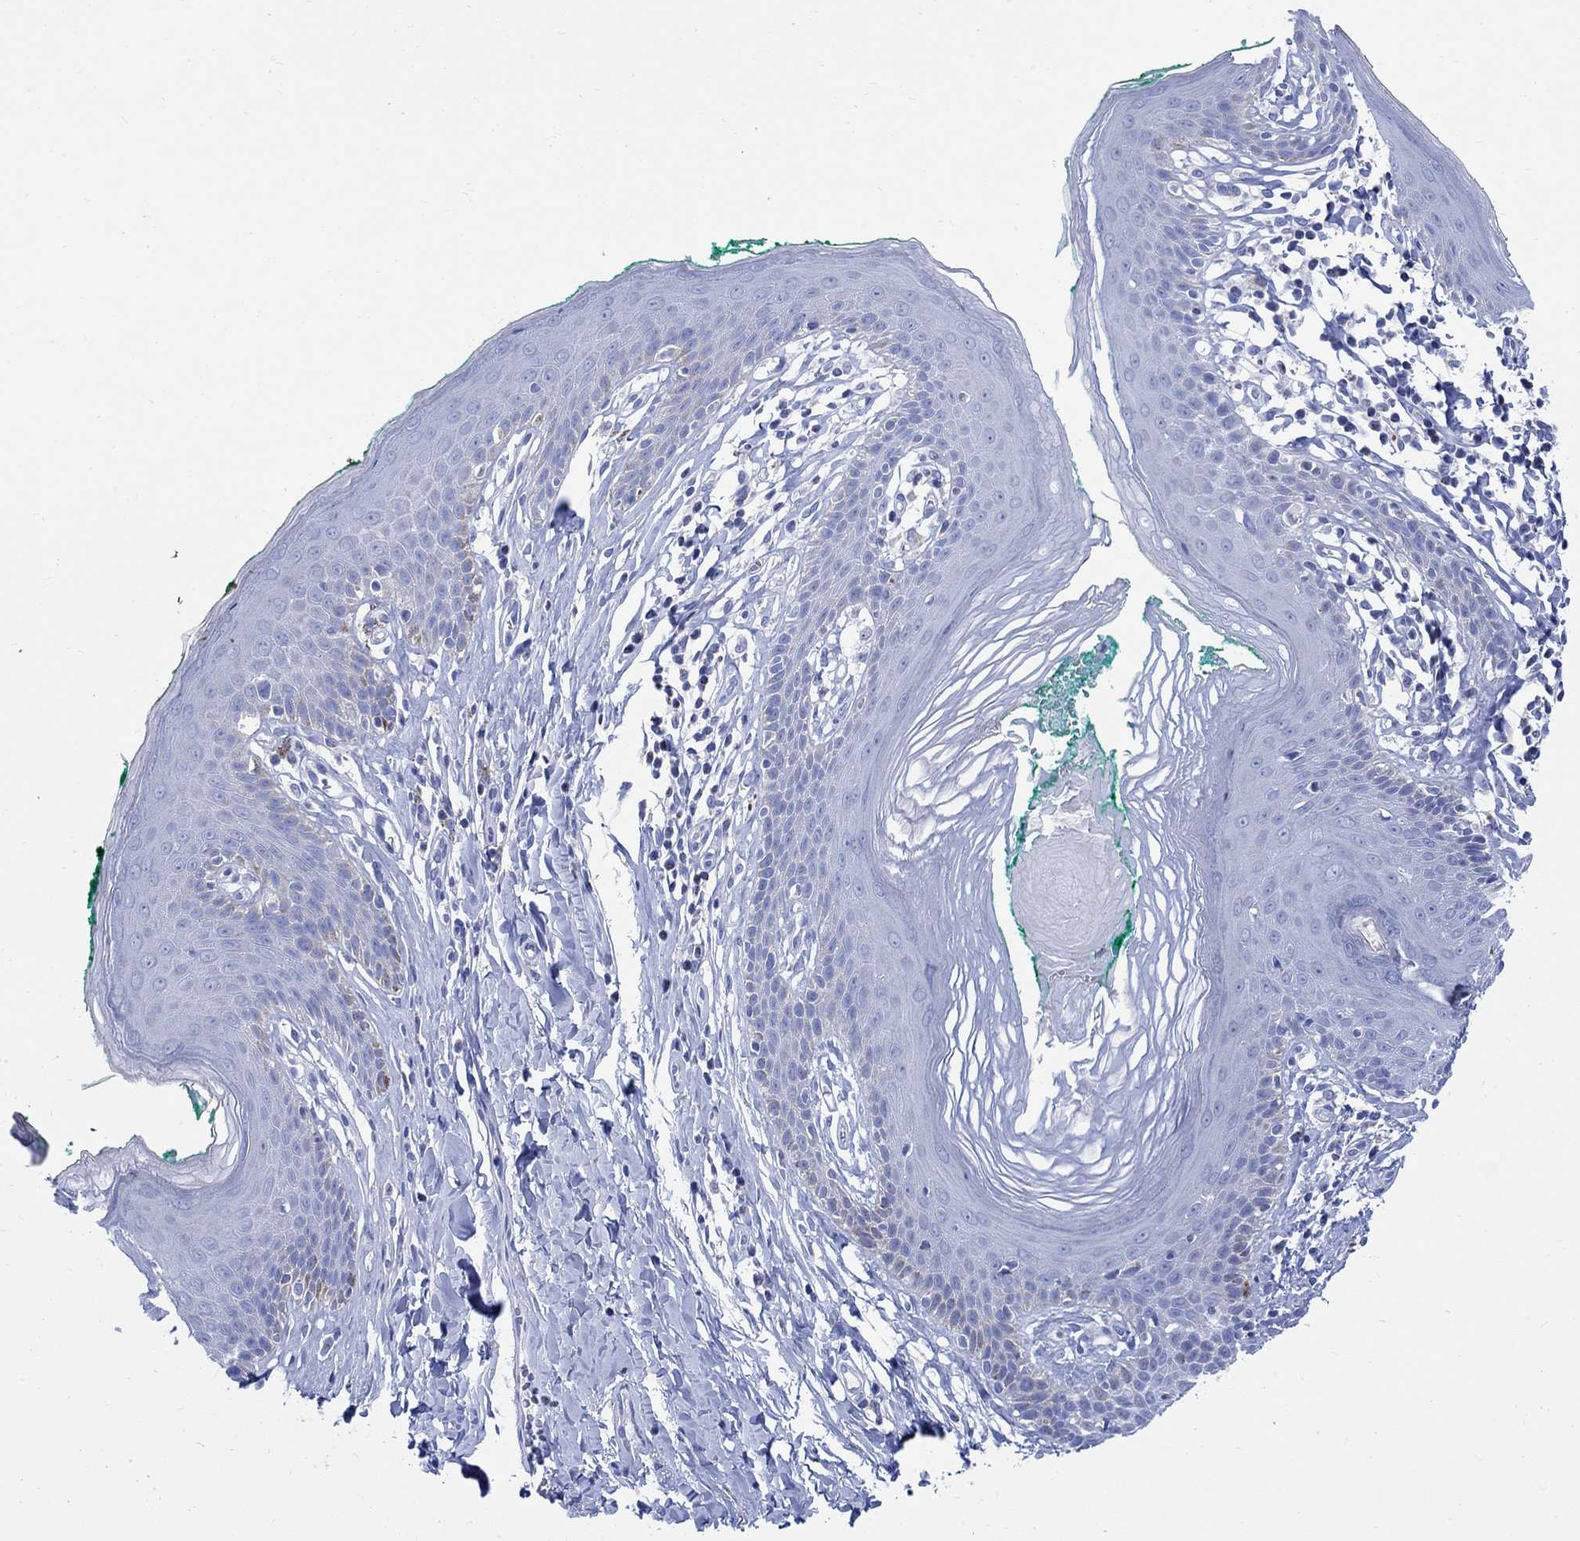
{"staining": {"intensity": "weak", "quantity": "<25%", "location": "cytoplasmic/membranous"}, "tissue": "skin", "cell_type": "Epidermal cells", "image_type": "normal", "snomed": [{"axis": "morphology", "description": "Normal tissue, NOS"}, {"axis": "topography", "description": "Vulva"}], "caption": "Micrograph shows no significant protein staining in epidermal cells of benign skin.", "gene": "CPLX1", "patient": {"sex": "female", "age": 66}}